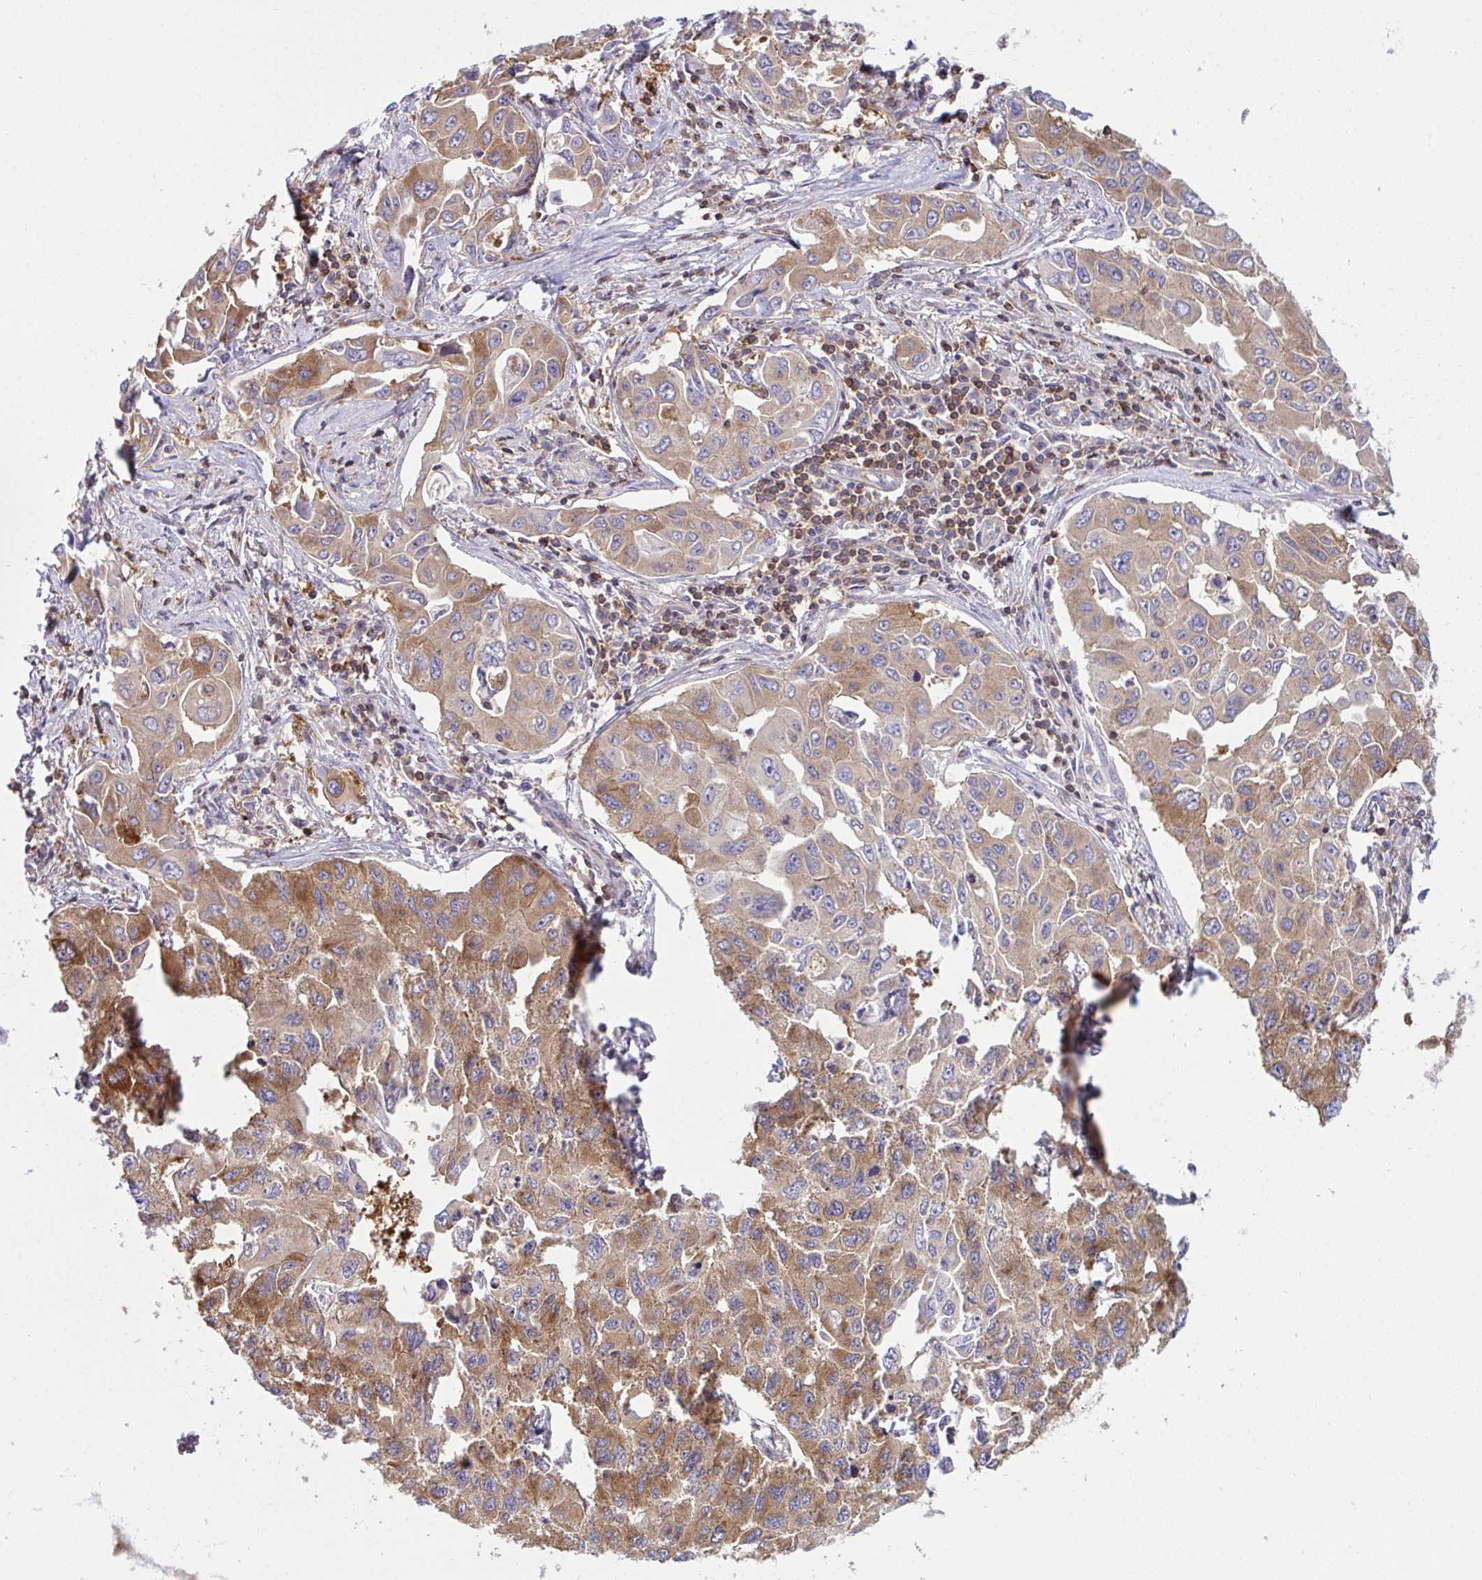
{"staining": {"intensity": "moderate", "quantity": ">75%", "location": "cytoplasmic/membranous"}, "tissue": "lung cancer", "cell_type": "Tumor cells", "image_type": "cancer", "snomed": [{"axis": "morphology", "description": "Adenocarcinoma, NOS"}, {"axis": "topography", "description": "Lung"}], "caption": "Tumor cells show medium levels of moderate cytoplasmic/membranous staining in about >75% of cells in human adenocarcinoma (lung).", "gene": "TSC22D3", "patient": {"sex": "male", "age": 64}}